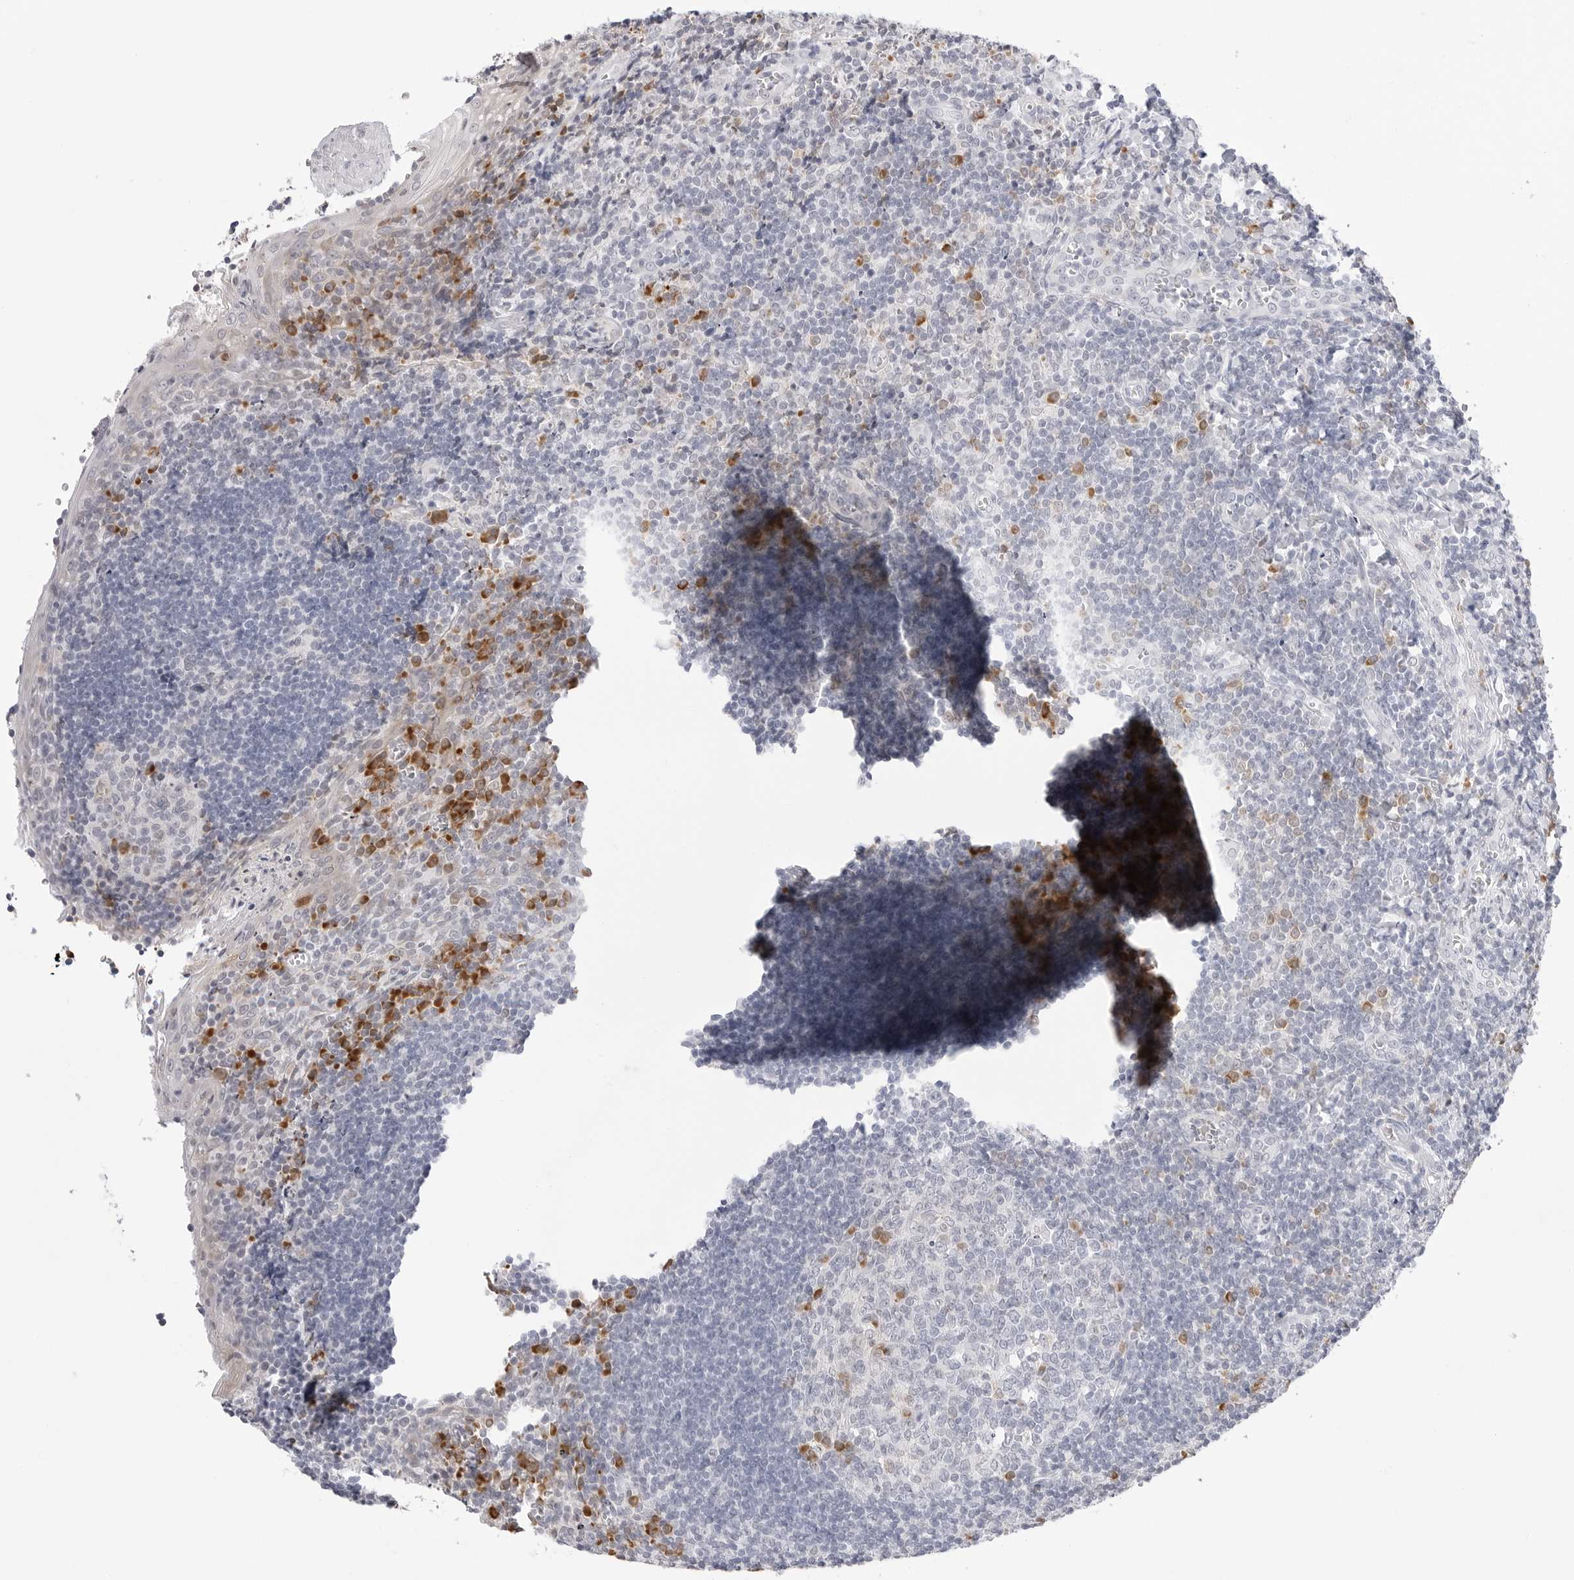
{"staining": {"intensity": "moderate", "quantity": "<25%", "location": "cytoplasmic/membranous"}, "tissue": "tonsil", "cell_type": "Germinal center cells", "image_type": "normal", "snomed": [{"axis": "morphology", "description": "Normal tissue, NOS"}, {"axis": "topography", "description": "Tonsil"}], "caption": "Protein analysis of normal tonsil shows moderate cytoplasmic/membranous expression in approximately <25% of germinal center cells. (DAB = brown stain, brightfield microscopy at high magnification).", "gene": "RPN1", "patient": {"sex": "male", "age": 27}}